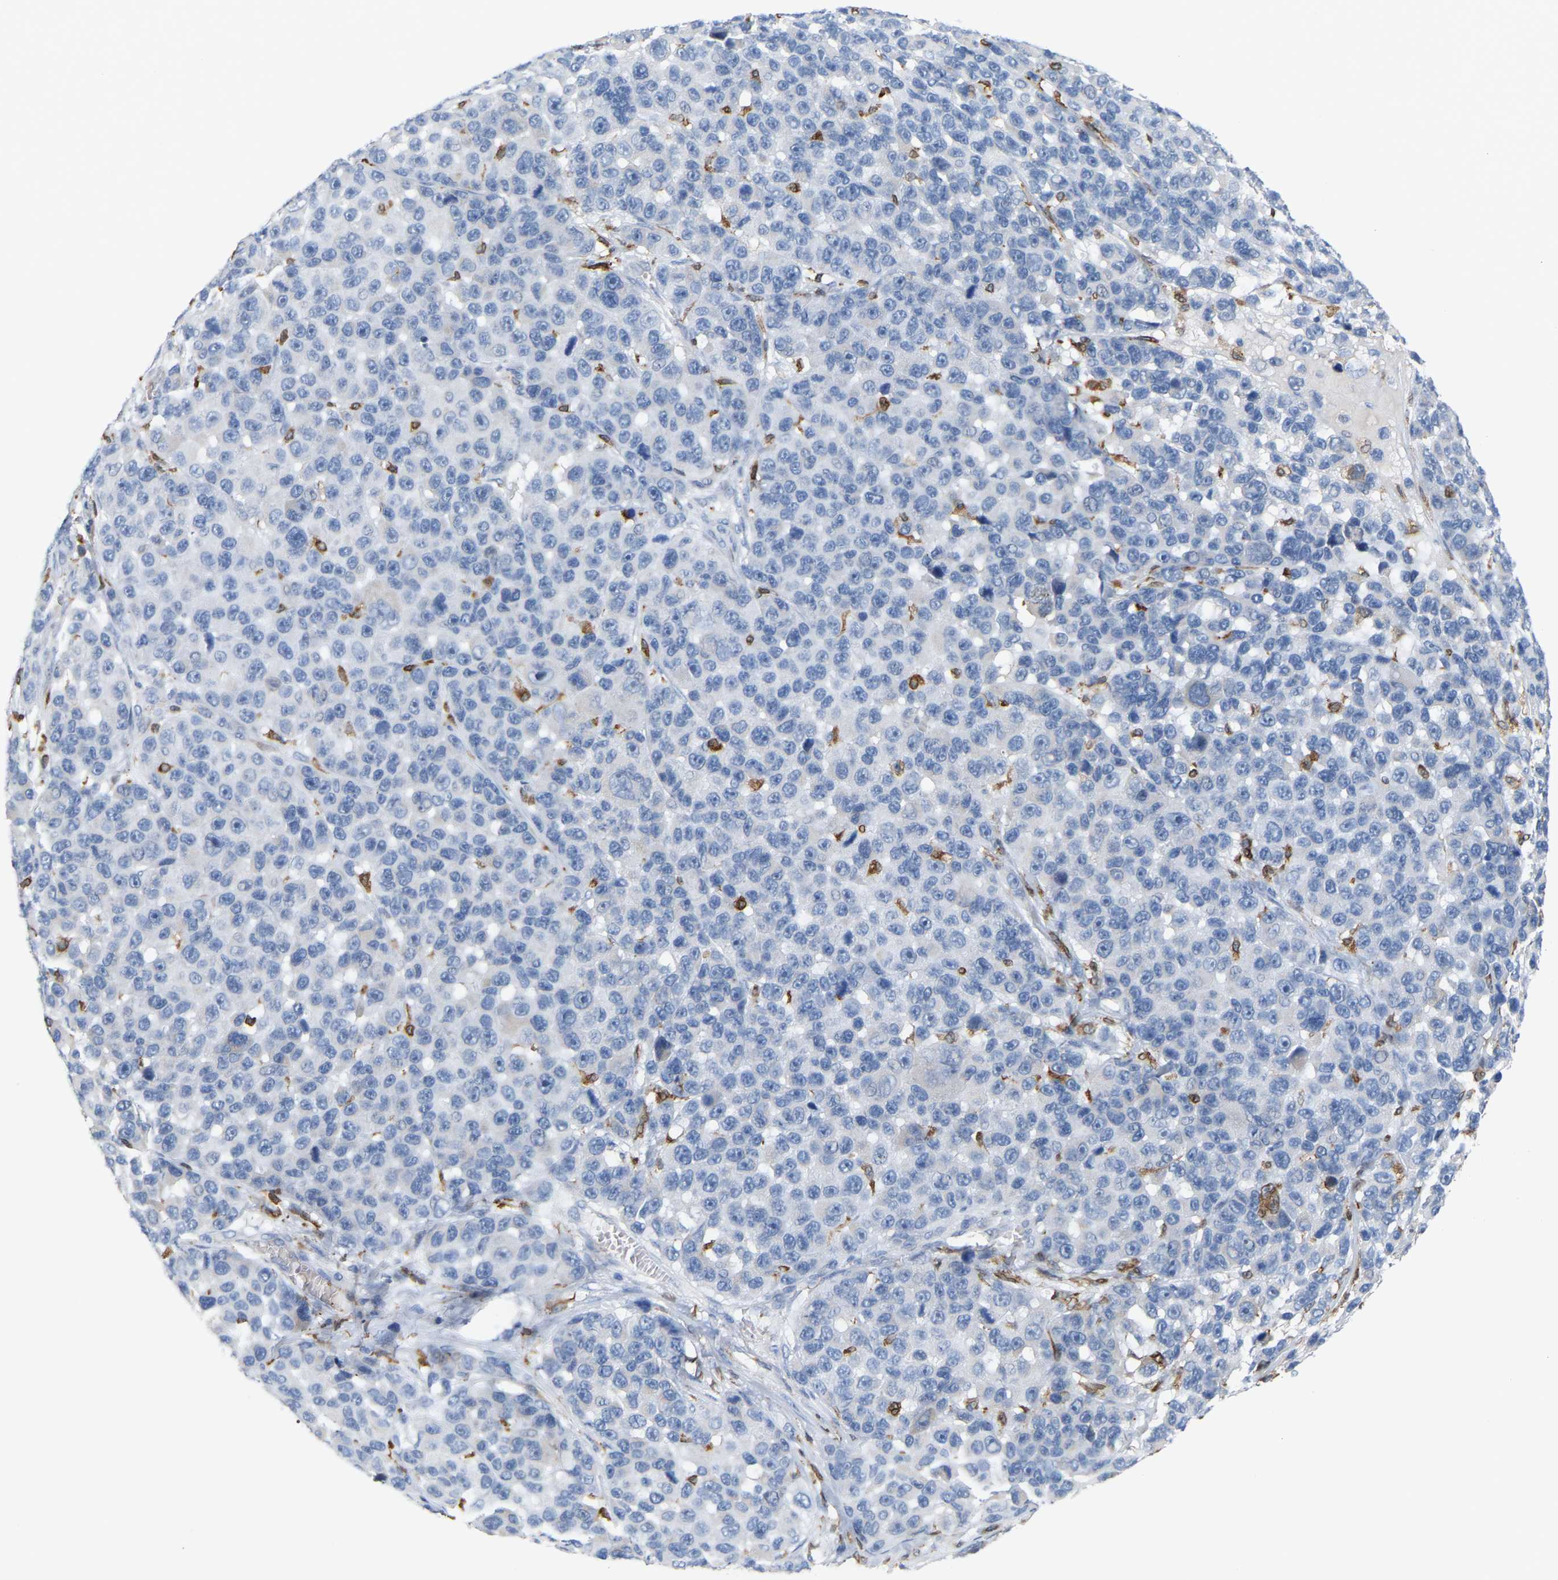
{"staining": {"intensity": "negative", "quantity": "none", "location": "none"}, "tissue": "melanoma", "cell_type": "Tumor cells", "image_type": "cancer", "snomed": [{"axis": "morphology", "description": "Malignant melanoma, NOS"}, {"axis": "topography", "description": "Skin"}], "caption": "Immunohistochemical staining of malignant melanoma exhibits no significant positivity in tumor cells.", "gene": "PTGS1", "patient": {"sex": "male", "age": 53}}